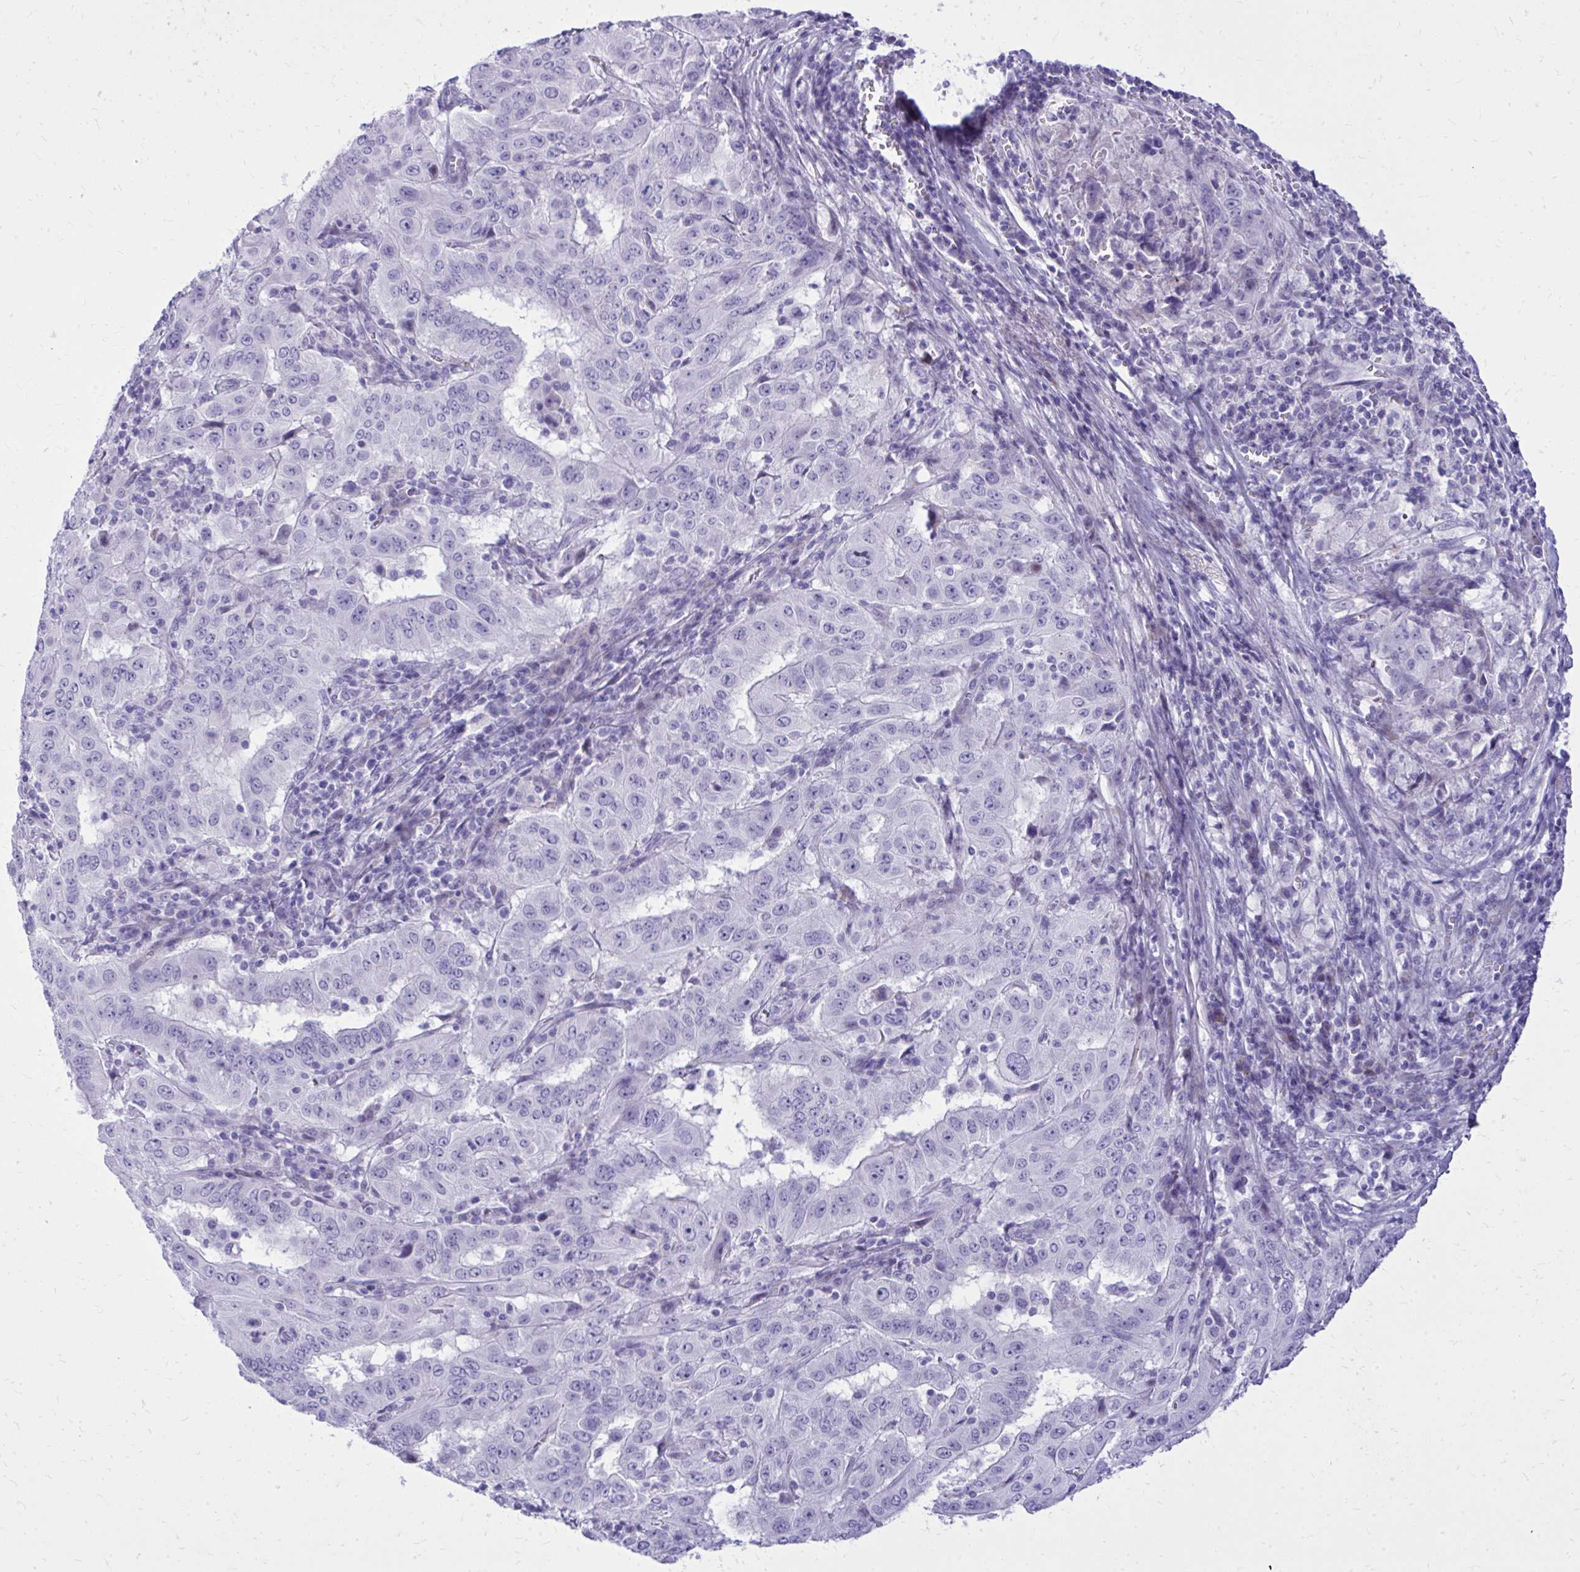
{"staining": {"intensity": "negative", "quantity": "none", "location": "none"}, "tissue": "pancreatic cancer", "cell_type": "Tumor cells", "image_type": "cancer", "snomed": [{"axis": "morphology", "description": "Adenocarcinoma, NOS"}, {"axis": "topography", "description": "Pancreas"}], "caption": "The micrograph shows no significant positivity in tumor cells of pancreatic cancer (adenocarcinoma).", "gene": "BCL6B", "patient": {"sex": "male", "age": 63}}